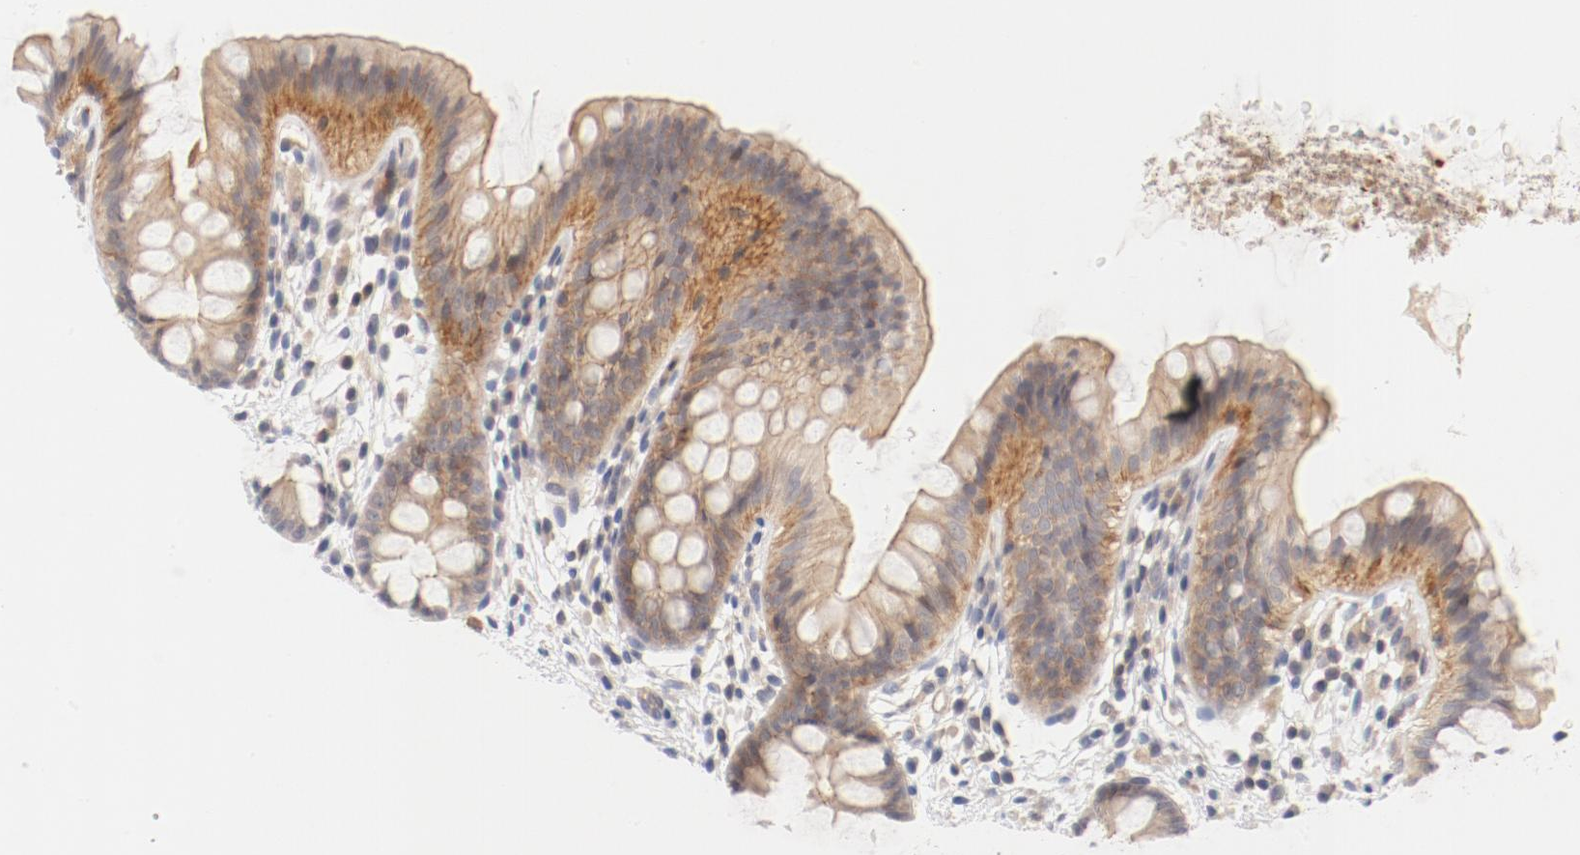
{"staining": {"intensity": "weak", "quantity": ">75%", "location": "cytoplasmic/membranous"}, "tissue": "colon", "cell_type": "Endothelial cells", "image_type": "normal", "snomed": [{"axis": "morphology", "description": "Normal tissue, NOS"}, {"axis": "topography", "description": "Smooth muscle"}, {"axis": "topography", "description": "Colon"}], "caption": "Unremarkable colon was stained to show a protein in brown. There is low levels of weak cytoplasmic/membranous expression in about >75% of endothelial cells. The staining was performed using DAB to visualize the protein expression in brown, while the nuclei were stained in blue with hematoxylin (Magnification: 20x).", "gene": "ZNF267", "patient": {"sex": "male", "age": 67}}